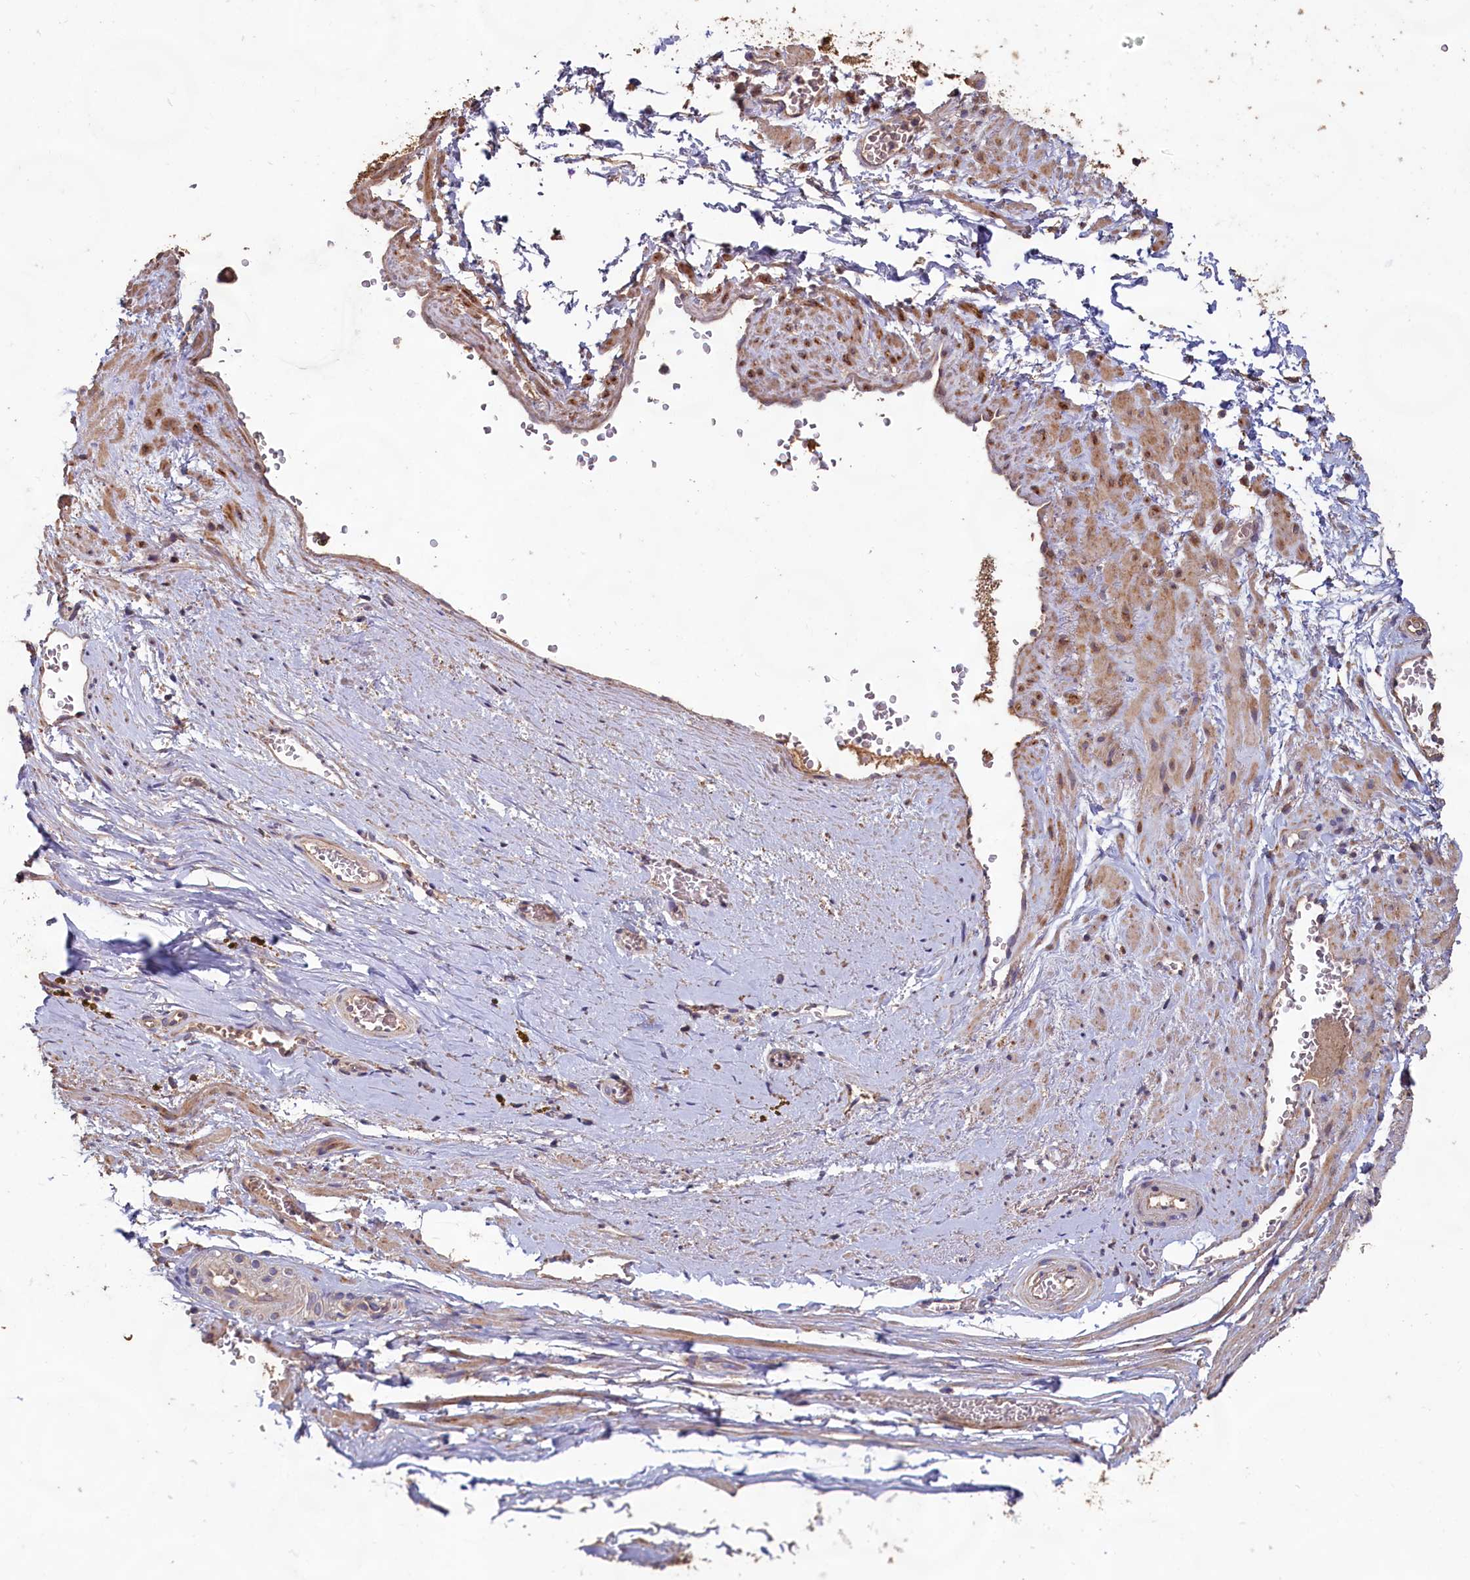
{"staining": {"intensity": "moderate", "quantity": "25%-75%", "location": "cytoplasmic/membranous"}, "tissue": "adipose tissue", "cell_type": "Adipocytes", "image_type": "normal", "snomed": [{"axis": "morphology", "description": "Normal tissue, NOS"}, {"axis": "morphology", "description": "Adenocarcinoma, Low grade"}, {"axis": "topography", "description": "Prostate"}, {"axis": "topography", "description": "Peripheral nerve tissue"}], "caption": "DAB immunohistochemical staining of unremarkable adipose tissue exhibits moderate cytoplasmic/membranous protein expression in approximately 25%-75% of adipocytes.", "gene": "FUNDC1", "patient": {"sex": "male", "age": 63}}